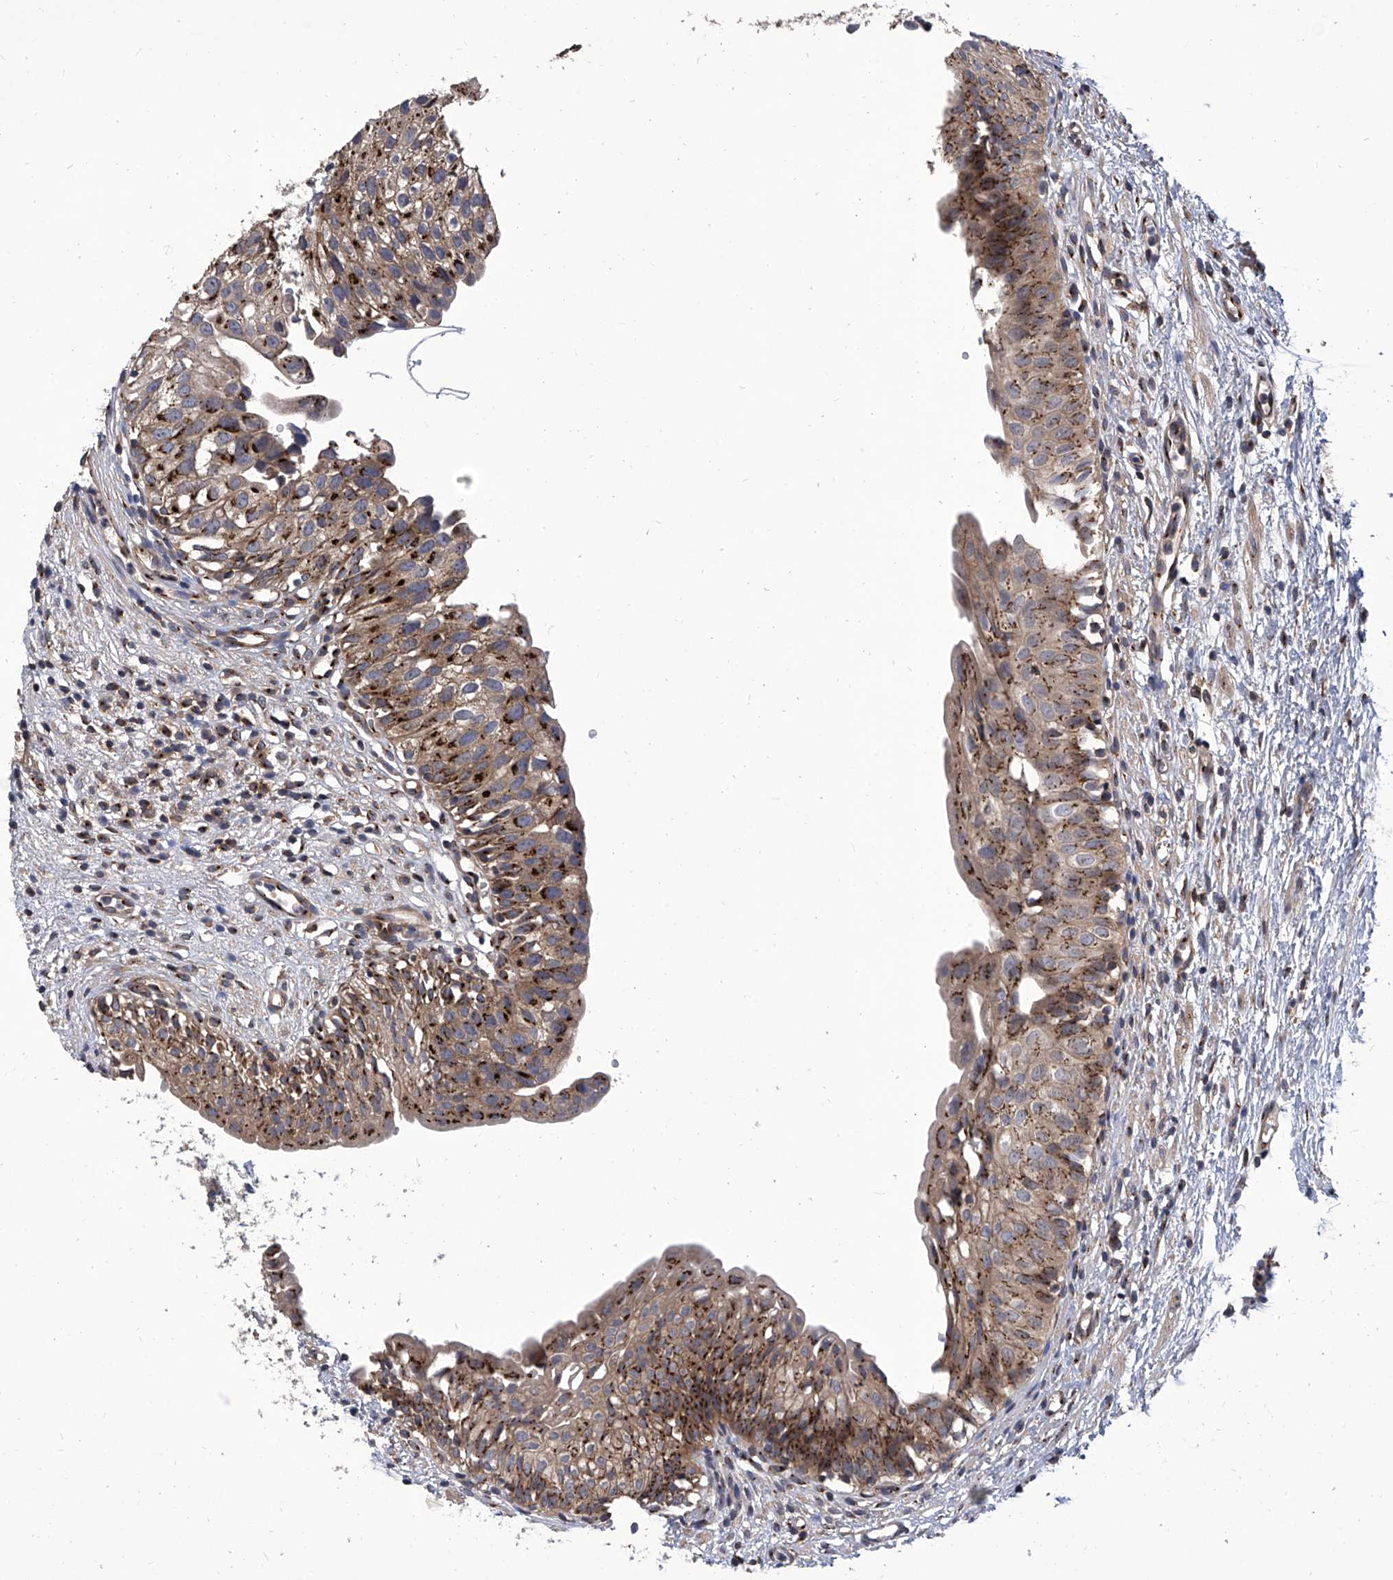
{"staining": {"intensity": "strong", "quantity": "25%-75%", "location": "cytoplasmic/membranous"}, "tissue": "urinary bladder", "cell_type": "Urothelial cells", "image_type": "normal", "snomed": [{"axis": "morphology", "description": "Normal tissue, NOS"}, {"axis": "topography", "description": "Urinary bladder"}], "caption": "The photomicrograph shows immunohistochemical staining of benign urinary bladder. There is strong cytoplasmic/membranous expression is identified in approximately 25%-75% of urothelial cells.", "gene": "TJAP1", "patient": {"sex": "male", "age": 51}}